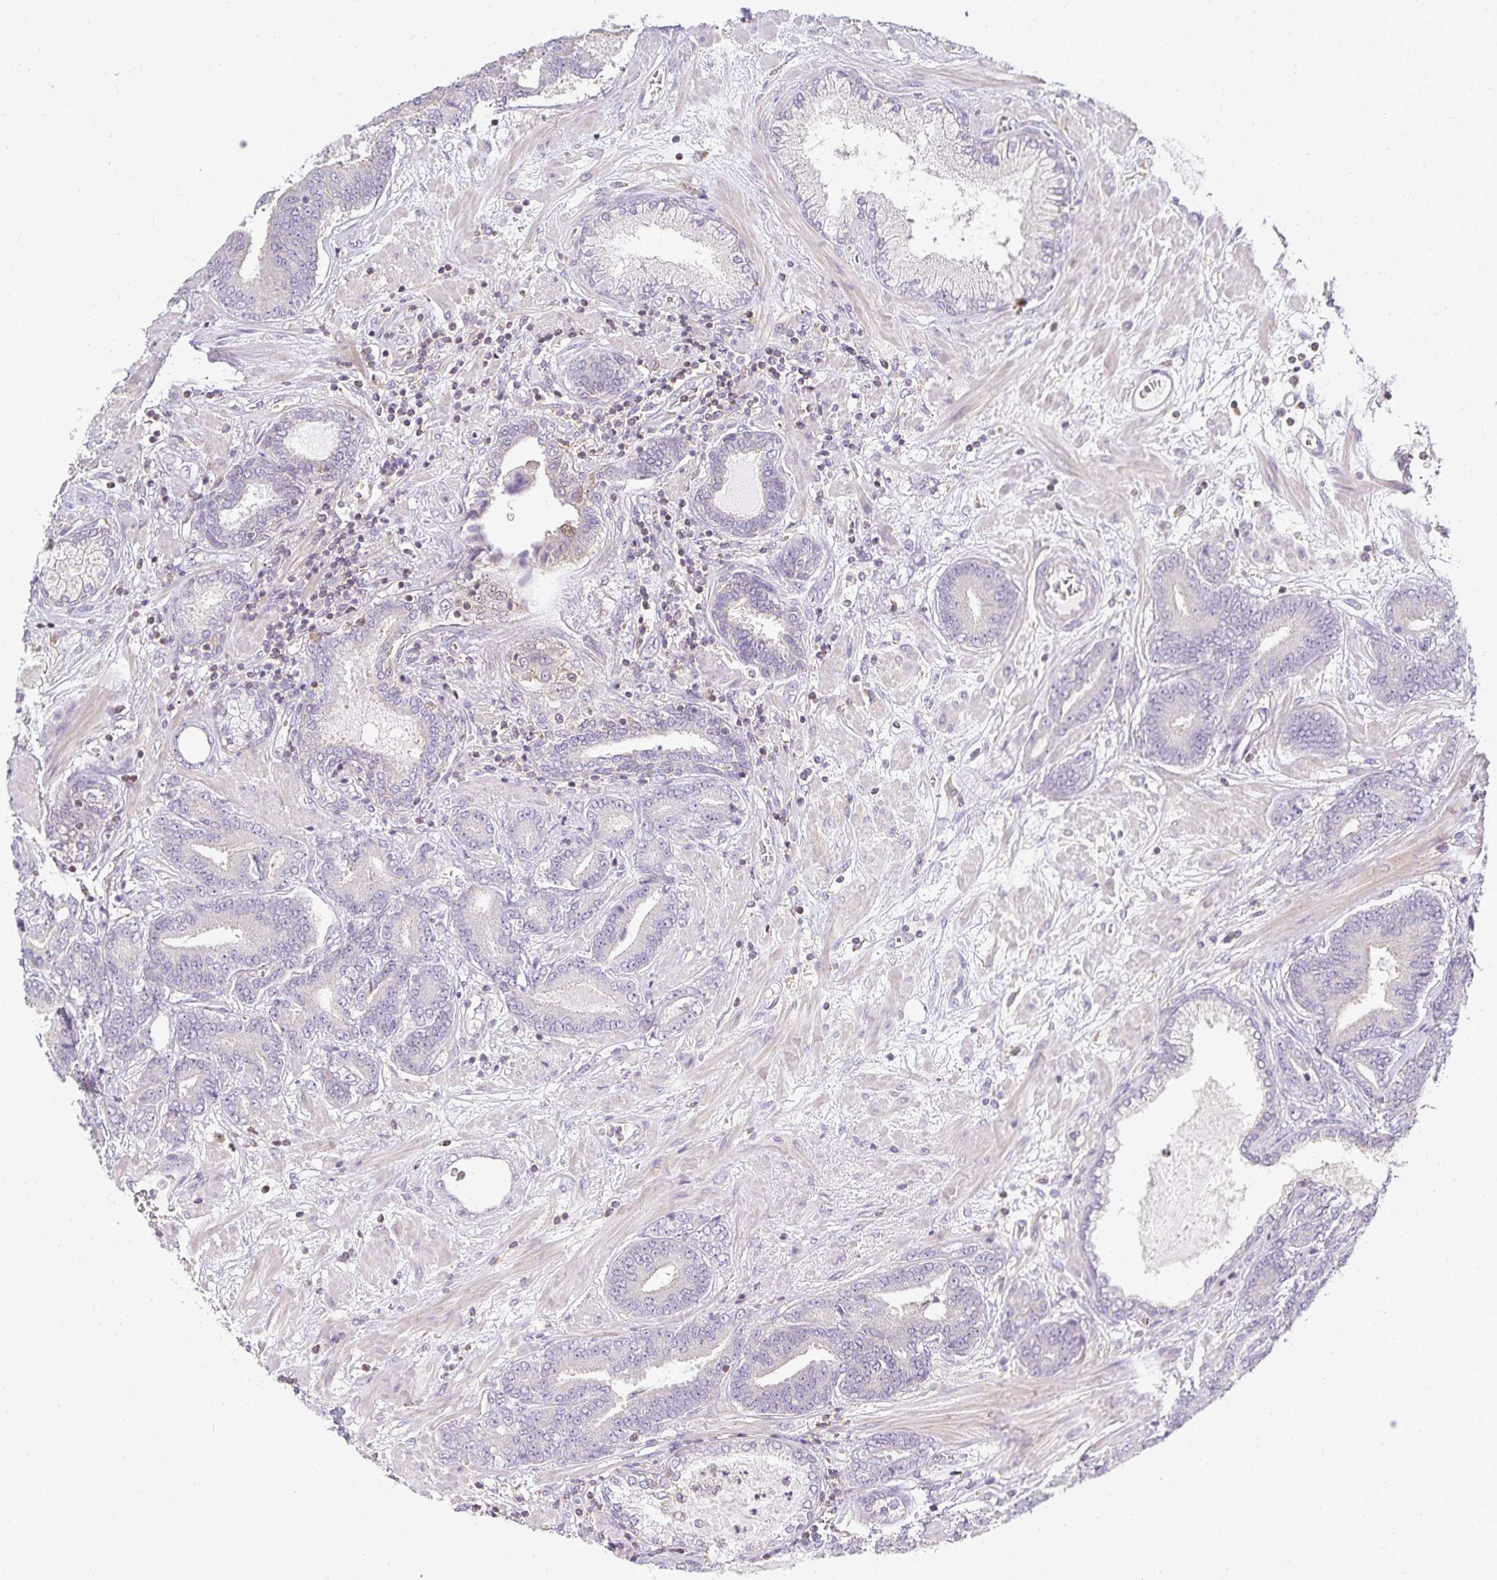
{"staining": {"intensity": "negative", "quantity": "none", "location": "none"}, "tissue": "prostate cancer", "cell_type": "Tumor cells", "image_type": "cancer", "snomed": [{"axis": "morphology", "description": "Adenocarcinoma, High grade"}, {"axis": "topography", "description": "Prostate"}], "caption": "DAB (3,3'-diaminobenzidine) immunohistochemical staining of human prostate cancer displays no significant staining in tumor cells. (DAB immunohistochemistry visualized using brightfield microscopy, high magnification).", "gene": "GATA3", "patient": {"sex": "male", "age": 62}}